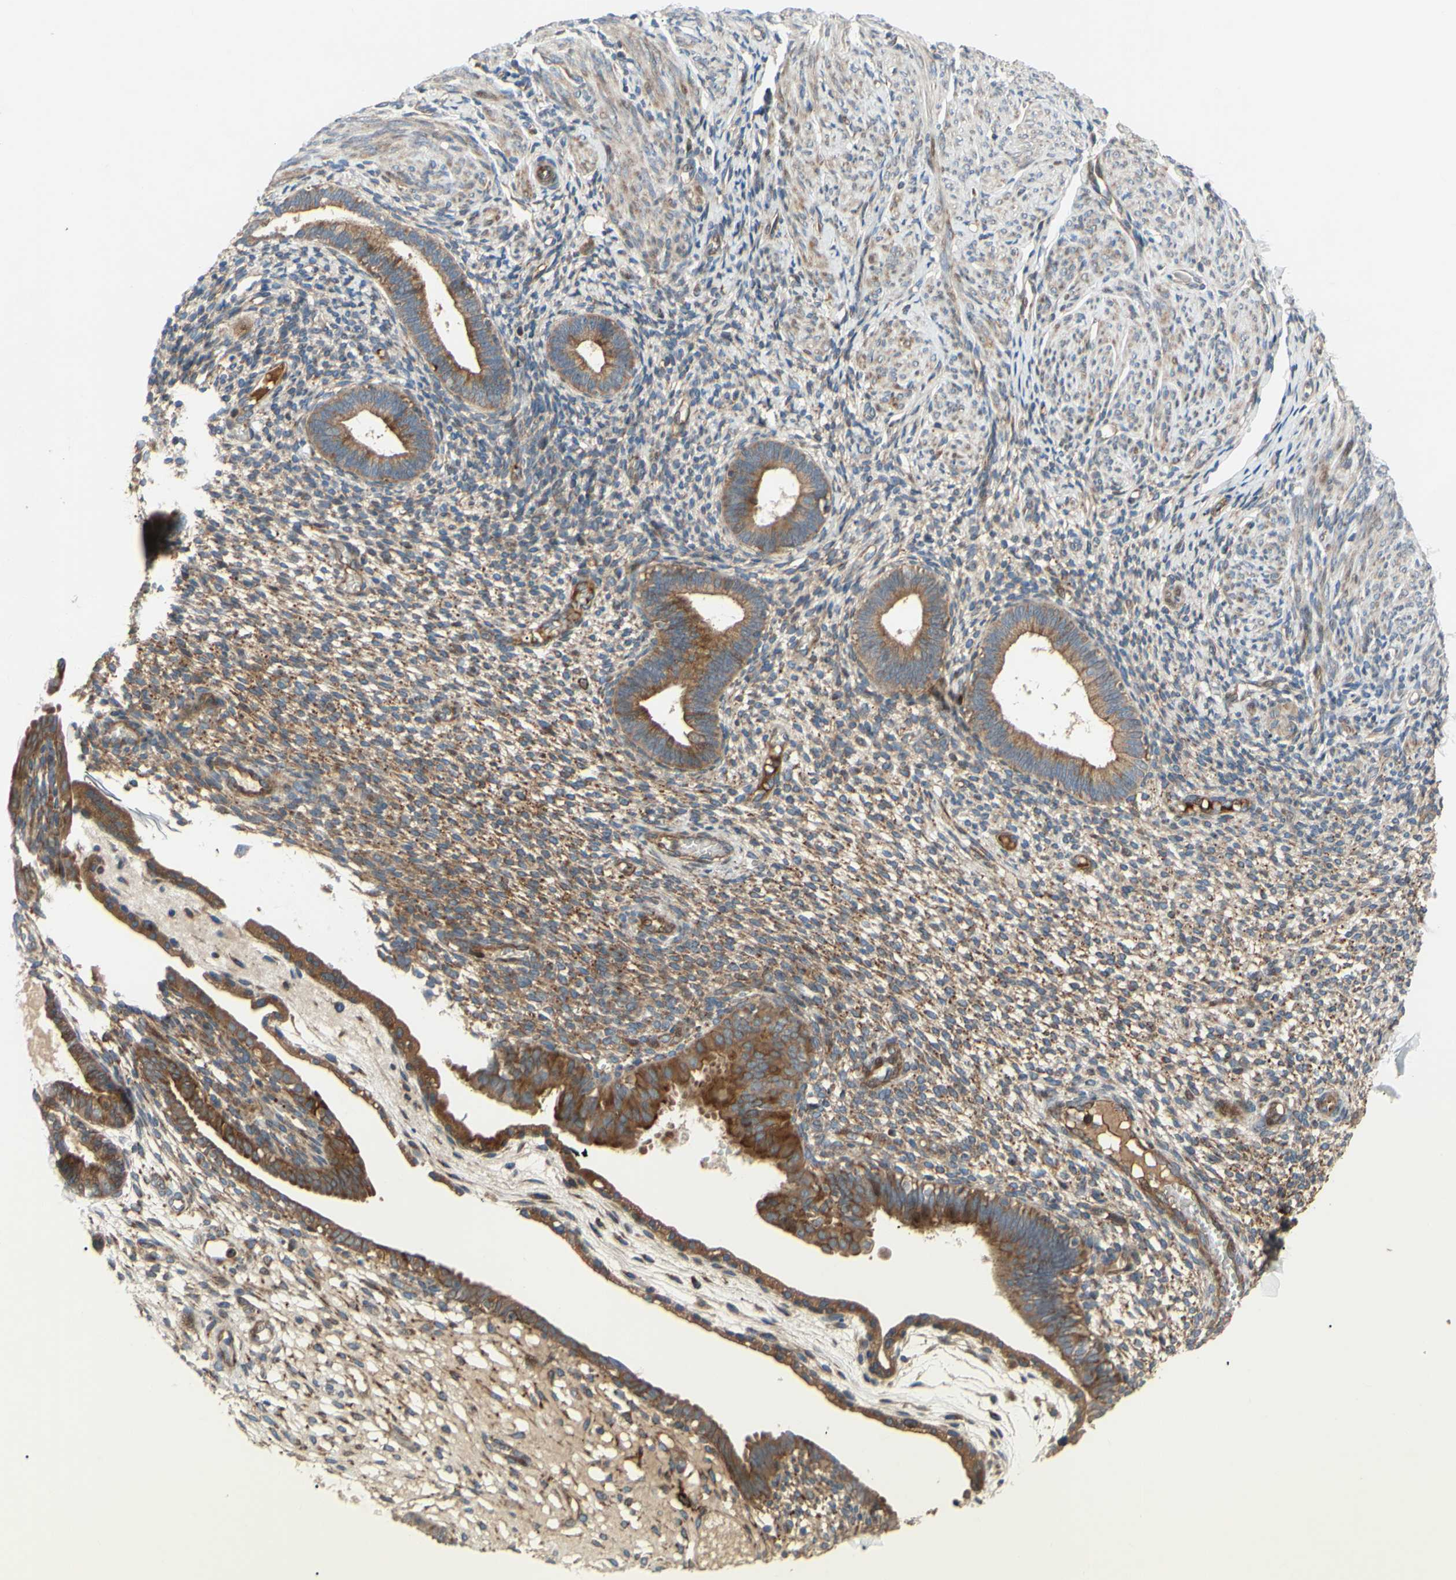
{"staining": {"intensity": "moderate", "quantity": "25%-75%", "location": "cytoplasmic/membranous"}, "tissue": "endometrium", "cell_type": "Cells in endometrial stroma", "image_type": "normal", "snomed": [{"axis": "morphology", "description": "Normal tissue, NOS"}, {"axis": "topography", "description": "Endometrium"}], "caption": "Endometrium stained for a protein shows moderate cytoplasmic/membranous positivity in cells in endometrial stroma. (Brightfield microscopy of DAB IHC at high magnification).", "gene": "SPTLC1", "patient": {"sex": "female", "age": 61}}